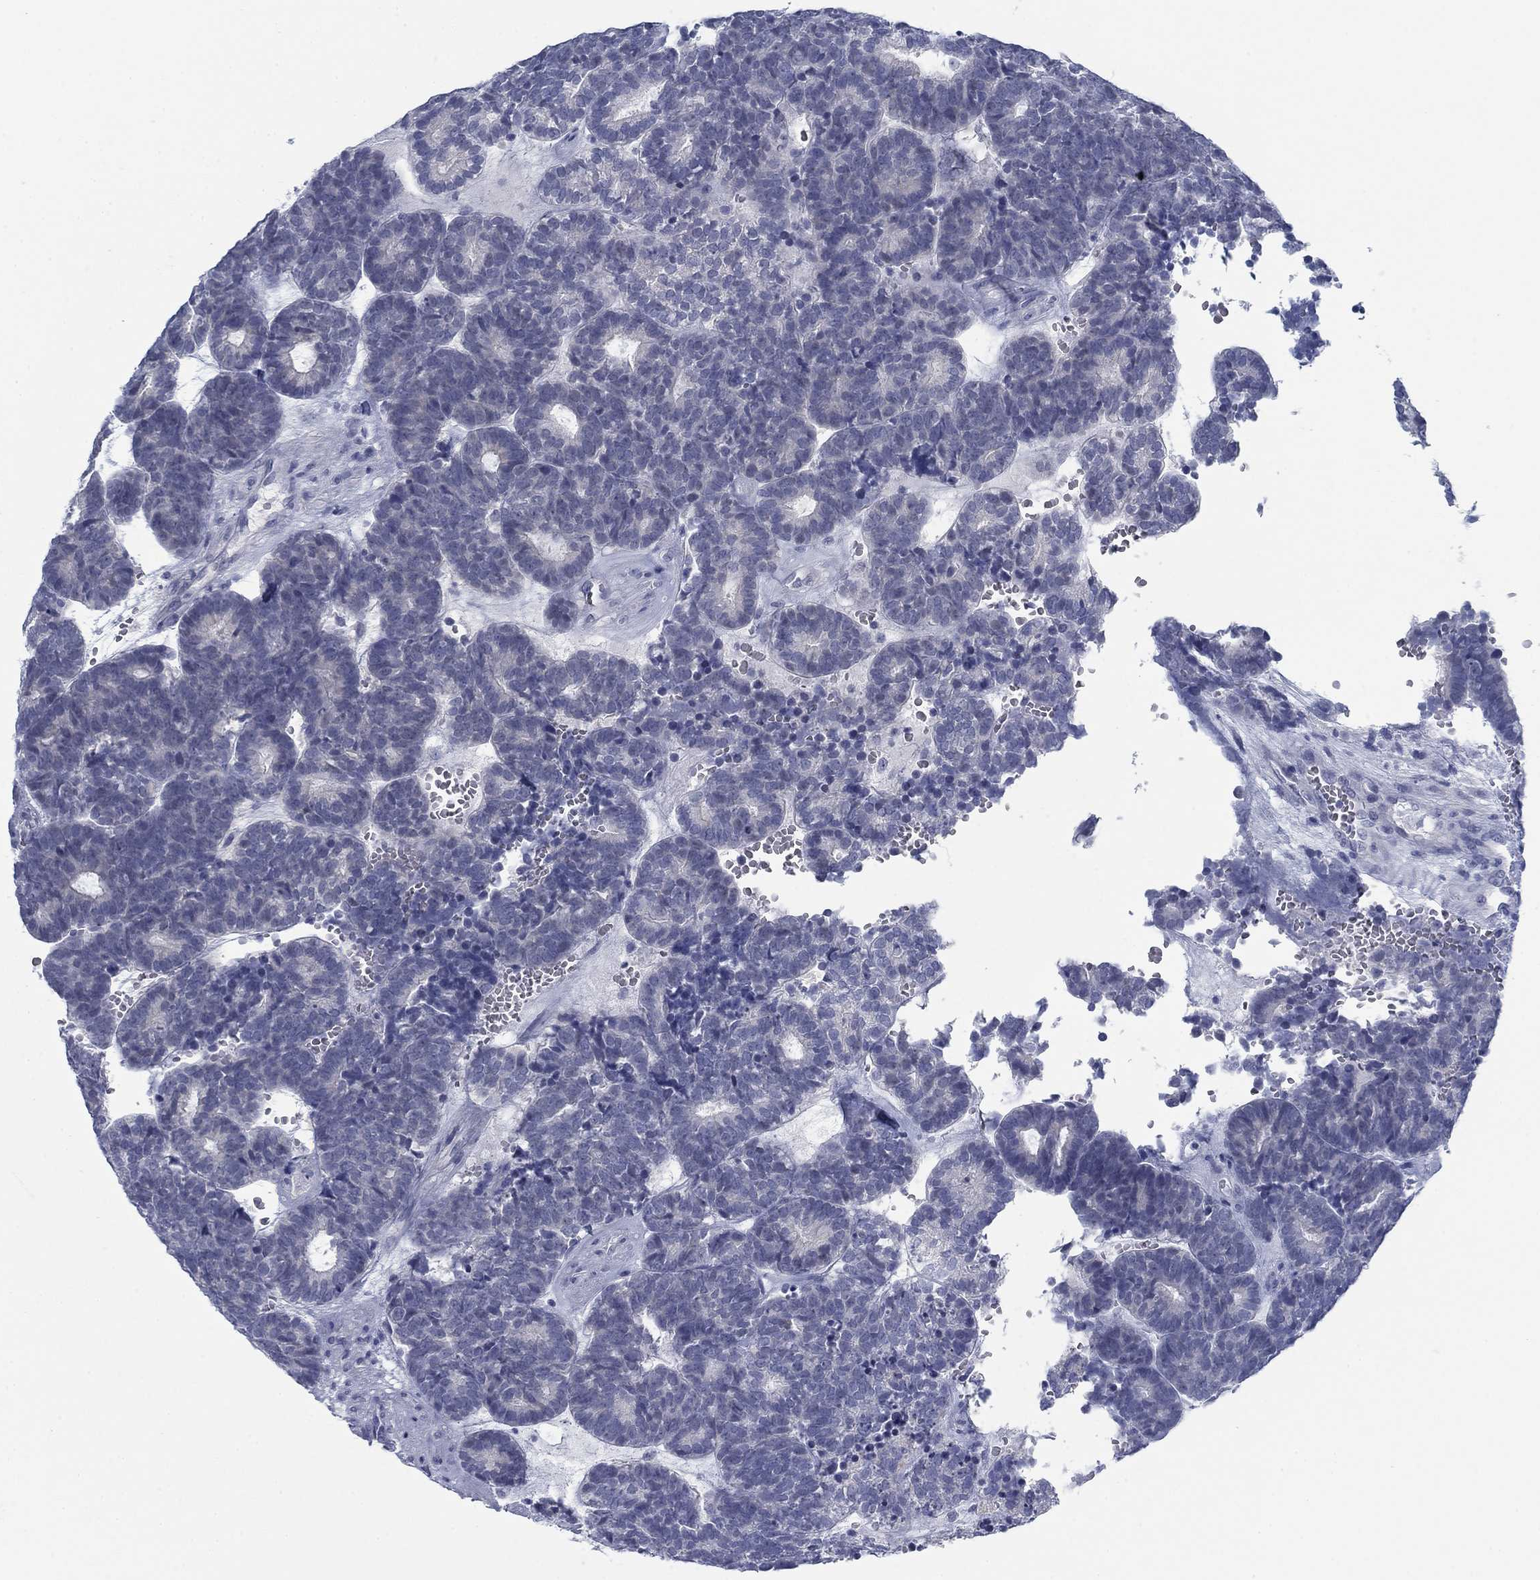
{"staining": {"intensity": "negative", "quantity": "none", "location": "none"}, "tissue": "head and neck cancer", "cell_type": "Tumor cells", "image_type": "cancer", "snomed": [{"axis": "morphology", "description": "Adenocarcinoma, NOS"}, {"axis": "topography", "description": "Head-Neck"}], "caption": "This is a micrograph of immunohistochemistry staining of head and neck cancer (adenocarcinoma), which shows no expression in tumor cells.", "gene": "DNAL1", "patient": {"sex": "female", "age": 81}}